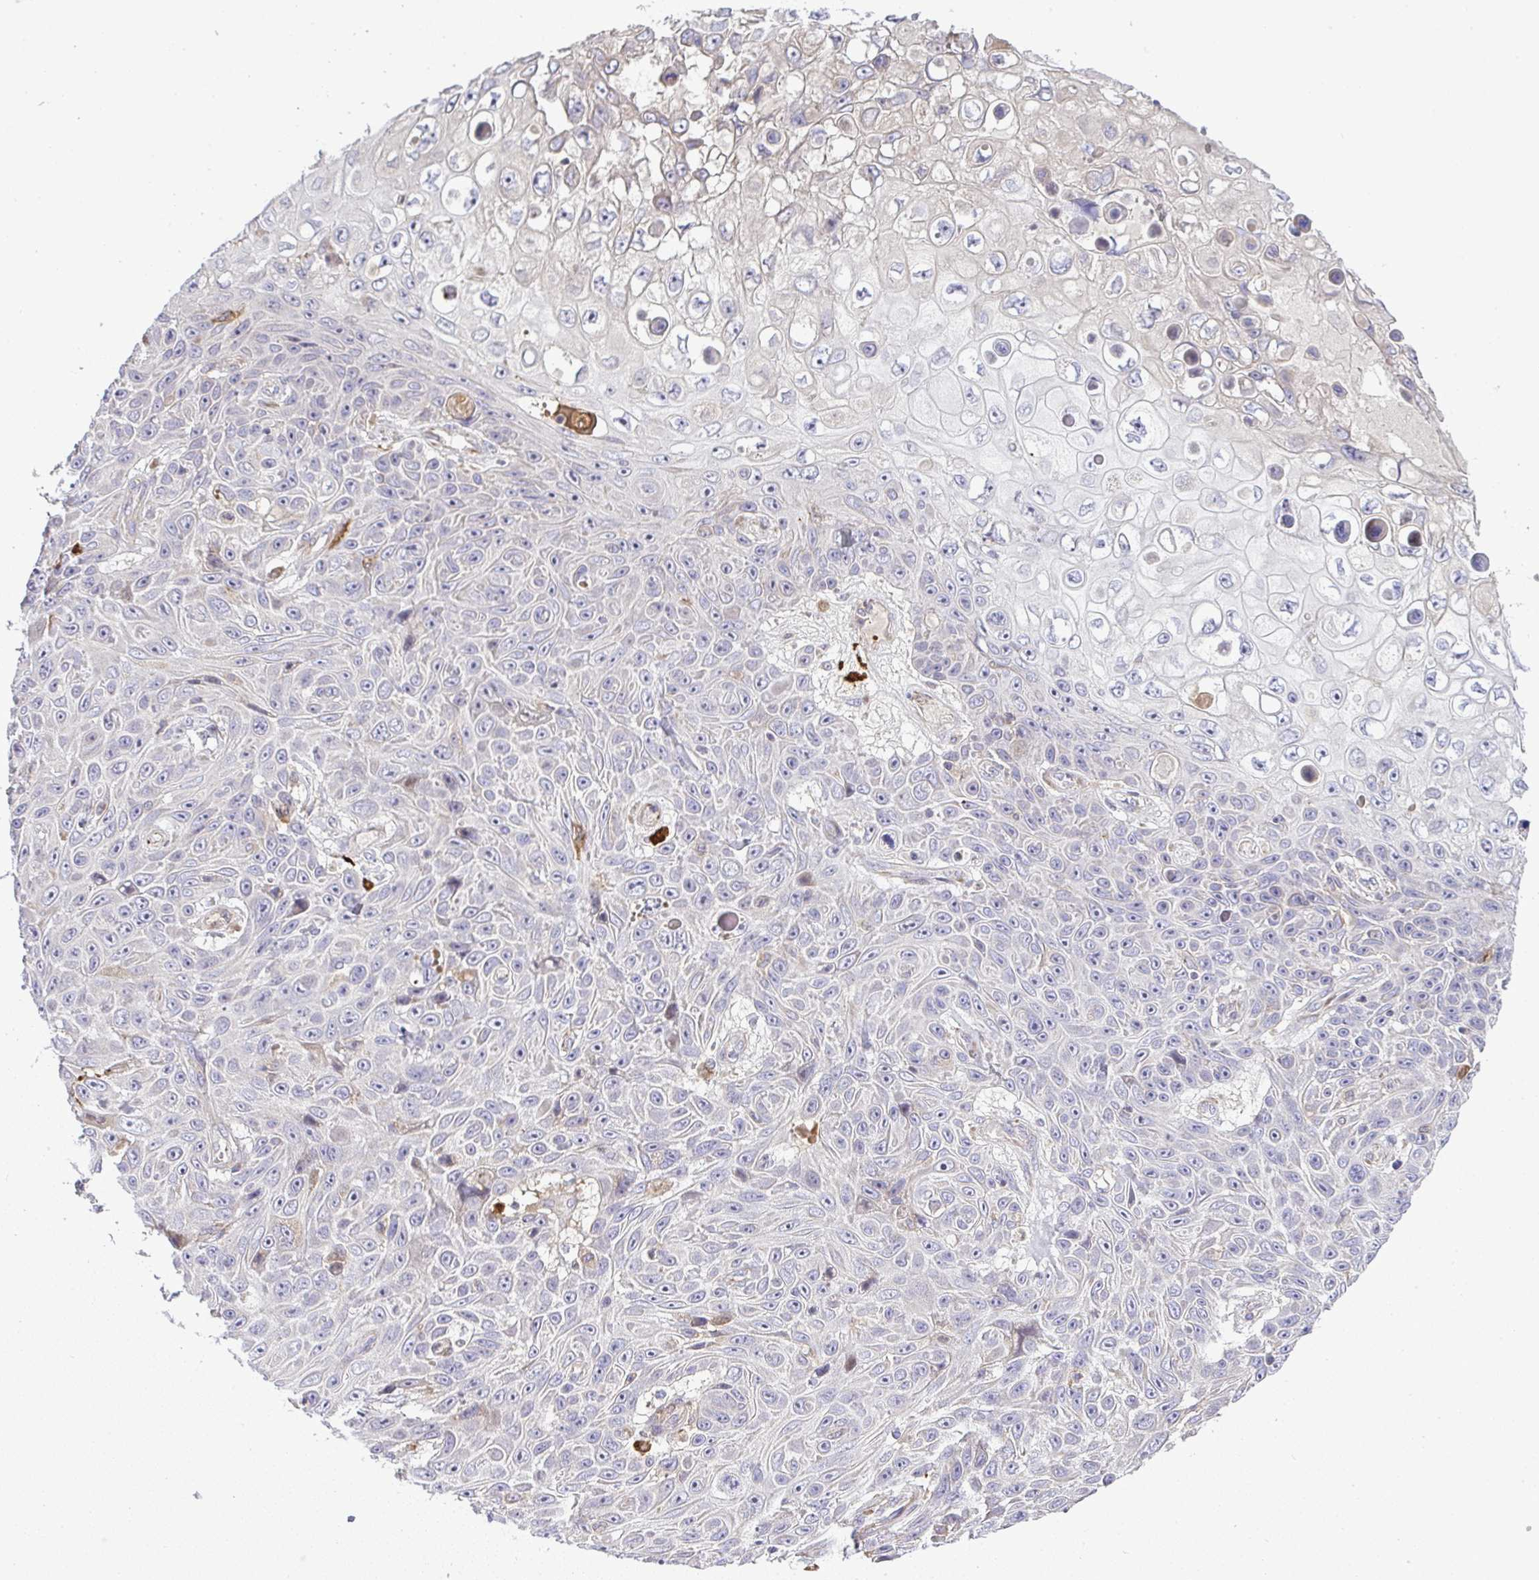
{"staining": {"intensity": "negative", "quantity": "none", "location": "none"}, "tissue": "skin cancer", "cell_type": "Tumor cells", "image_type": "cancer", "snomed": [{"axis": "morphology", "description": "Squamous cell carcinoma, NOS"}, {"axis": "topography", "description": "Skin"}], "caption": "Immunohistochemistry (IHC) photomicrograph of neoplastic tissue: human skin cancer (squamous cell carcinoma) stained with DAB (3,3'-diaminobenzidine) shows no significant protein staining in tumor cells. (DAB (3,3'-diaminobenzidine) immunohistochemistry visualized using brightfield microscopy, high magnification).", "gene": "GRID2", "patient": {"sex": "male", "age": 82}}